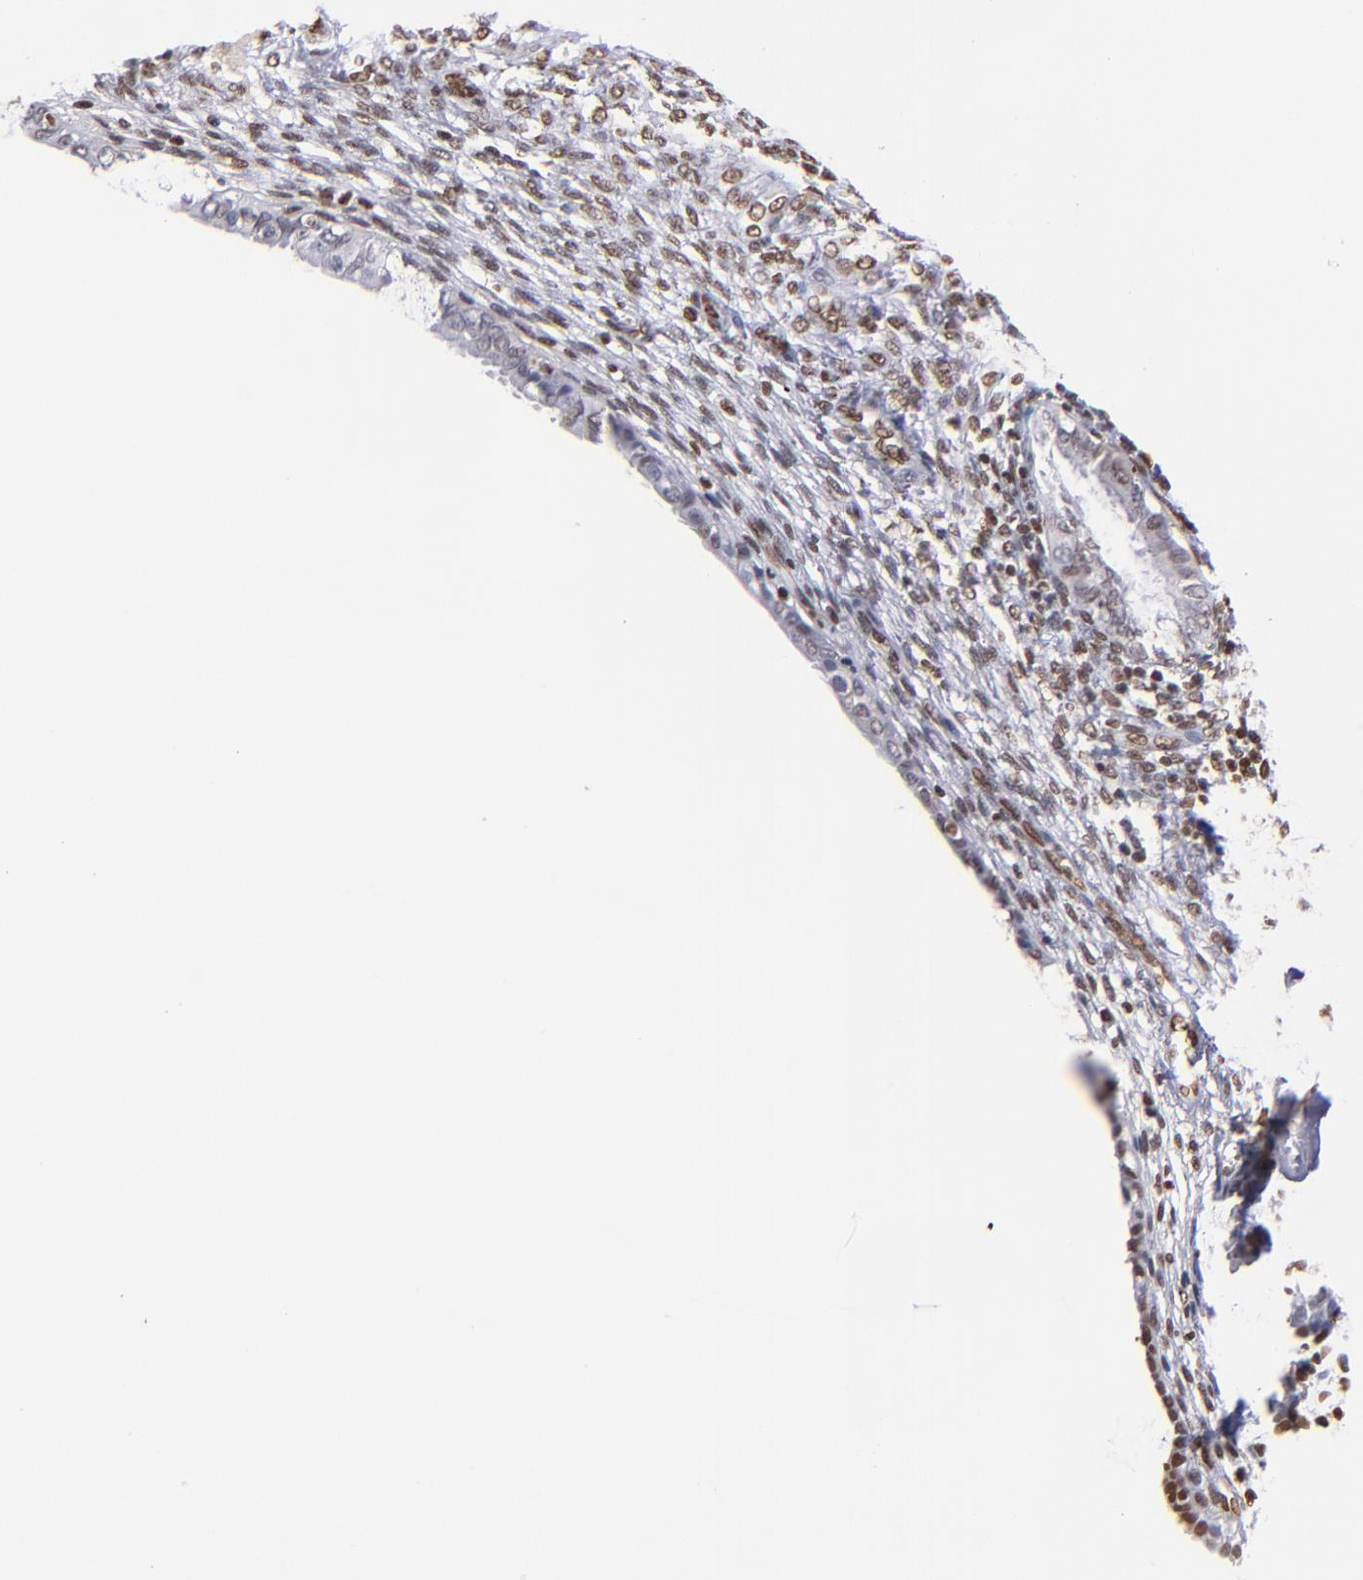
{"staining": {"intensity": "moderate", "quantity": "25%-75%", "location": "nuclear"}, "tissue": "endometrium", "cell_type": "Cells in endometrial stroma", "image_type": "normal", "snomed": [{"axis": "morphology", "description": "Normal tissue, NOS"}, {"axis": "topography", "description": "Endometrium"}], "caption": "Immunohistochemical staining of unremarkable human endometrium demonstrates 25%-75% levels of moderate nuclear protein expression in about 25%-75% of cells in endometrial stroma.", "gene": "IFI16", "patient": {"sex": "female", "age": 72}}